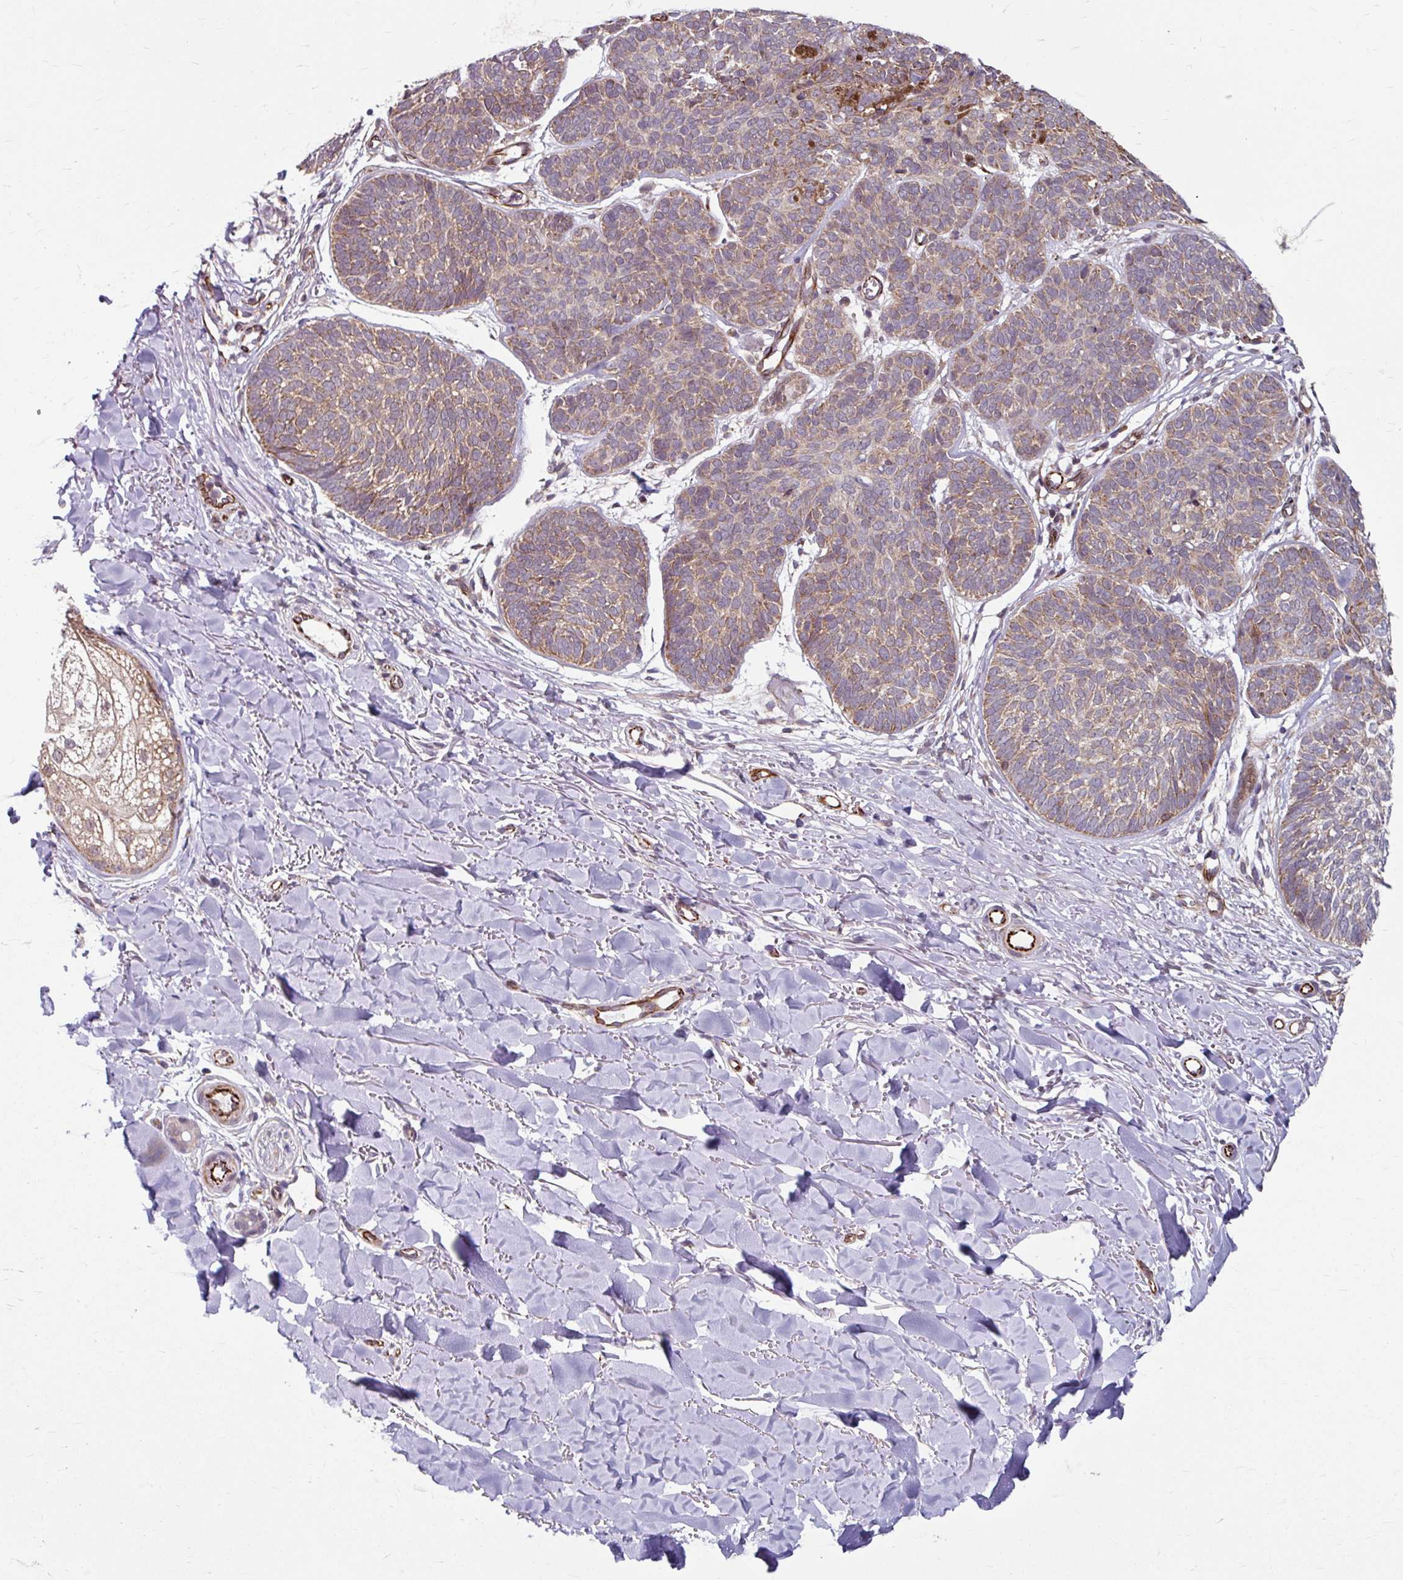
{"staining": {"intensity": "weak", "quantity": "25%-75%", "location": "cytoplasmic/membranous"}, "tissue": "skin cancer", "cell_type": "Tumor cells", "image_type": "cancer", "snomed": [{"axis": "morphology", "description": "Basal cell carcinoma"}, {"axis": "topography", "description": "Skin"}, {"axis": "topography", "description": "Skin of neck"}, {"axis": "topography", "description": "Skin of shoulder"}, {"axis": "topography", "description": "Skin of back"}], "caption": "Immunohistochemistry (IHC) staining of skin cancer, which exhibits low levels of weak cytoplasmic/membranous staining in about 25%-75% of tumor cells indicating weak cytoplasmic/membranous protein positivity. The staining was performed using DAB (3,3'-diaminobenzidine) (brown) for protein detection and nuclei were counterstained in hematoxylin (blue).", "gene": "DAAM2", "patient": {"sex": "male", "age": 80}}